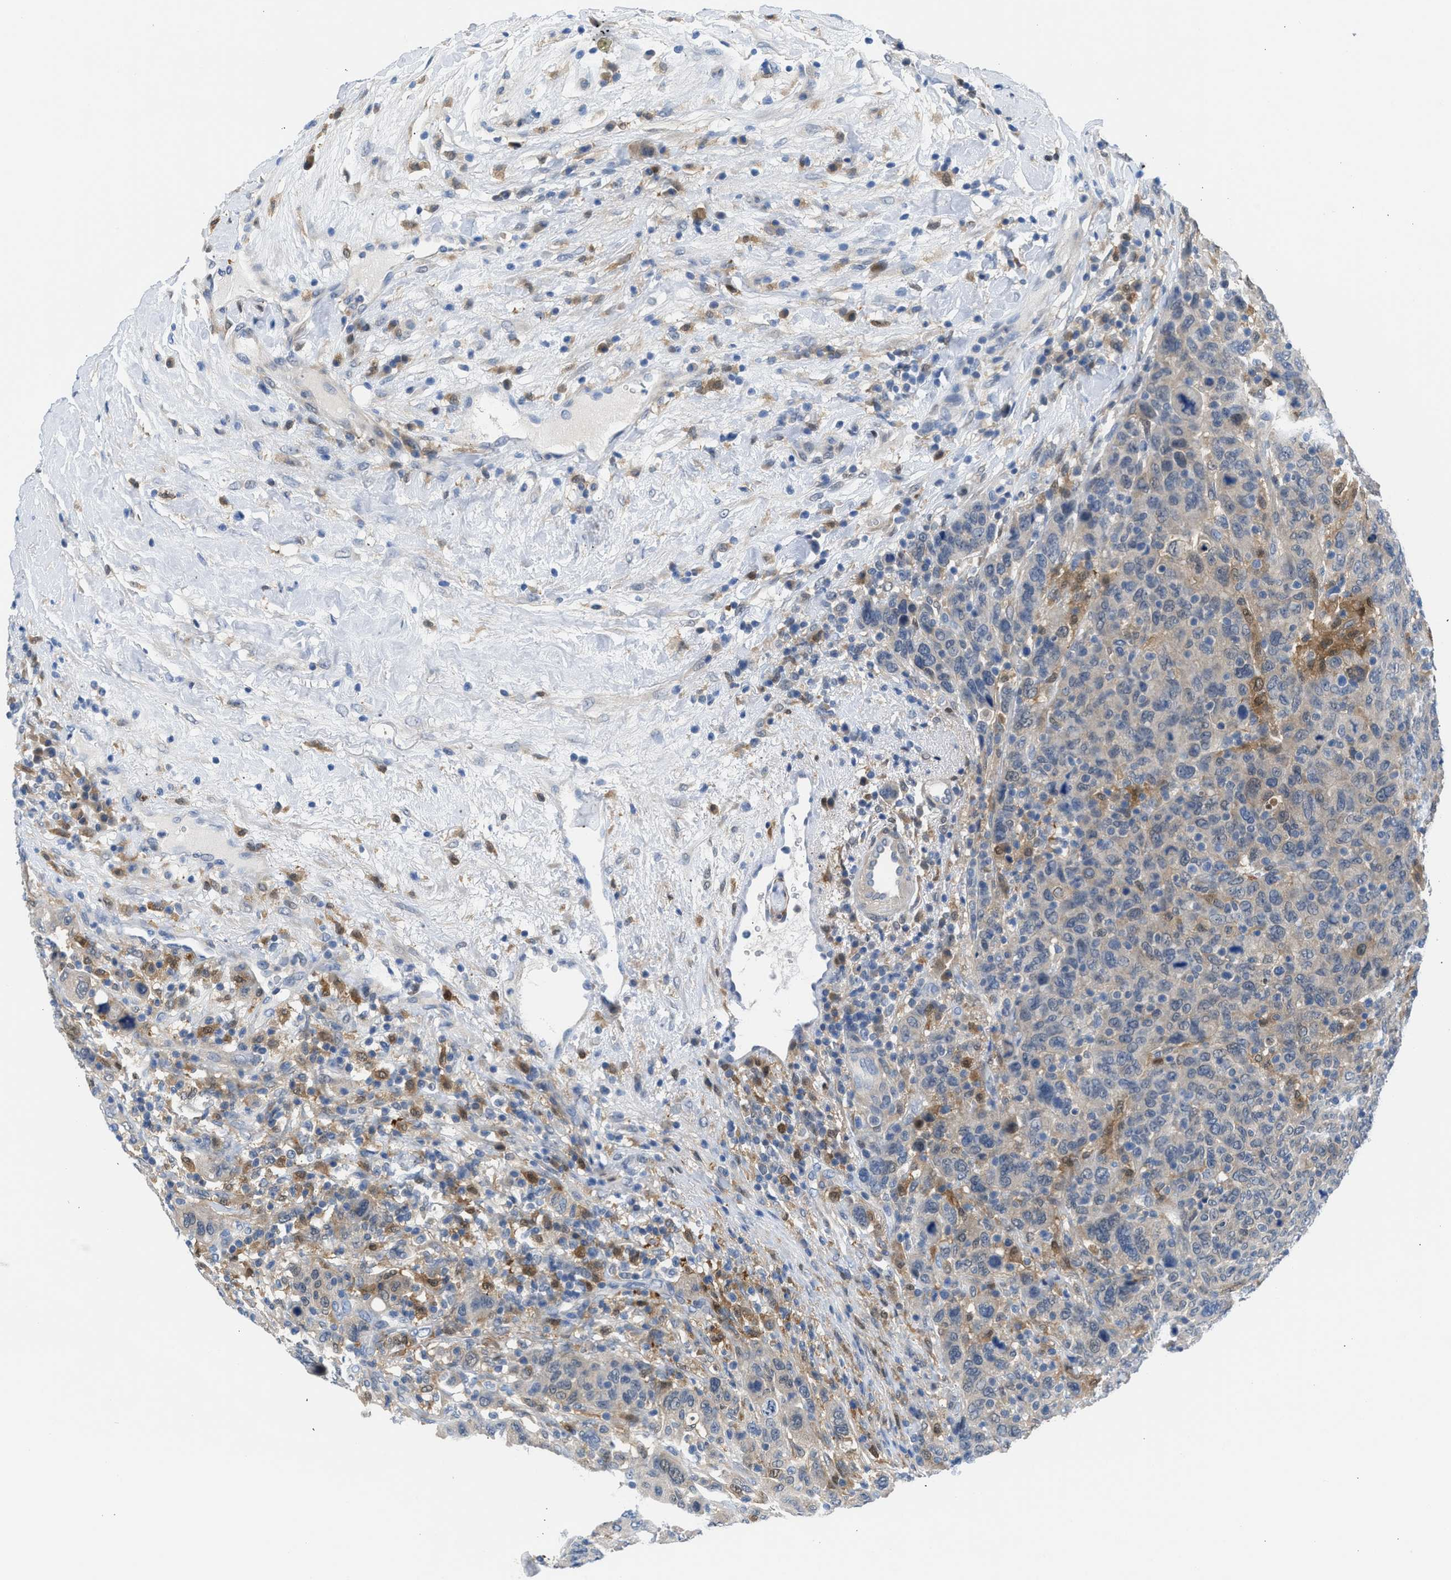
{"staining": {"intensity": "negative", "quantity": "none", "location": "none"}, "tissue": "breast cancer", "cell_type": "Tumor cells", "image_type": "cancer", "snomed": [{"axis": "morphology", "description": "Duct carcinoma"}, {"axis": "topography", "description": "Breast"}], "caption": "Protein analysis of infiltrating ductal carcinoma (breast) shows no significant staining in tumor cells. Nuclei are stained in blue.", "gene": "CBR1", "patient": {"sex": "female", "age": 37}}